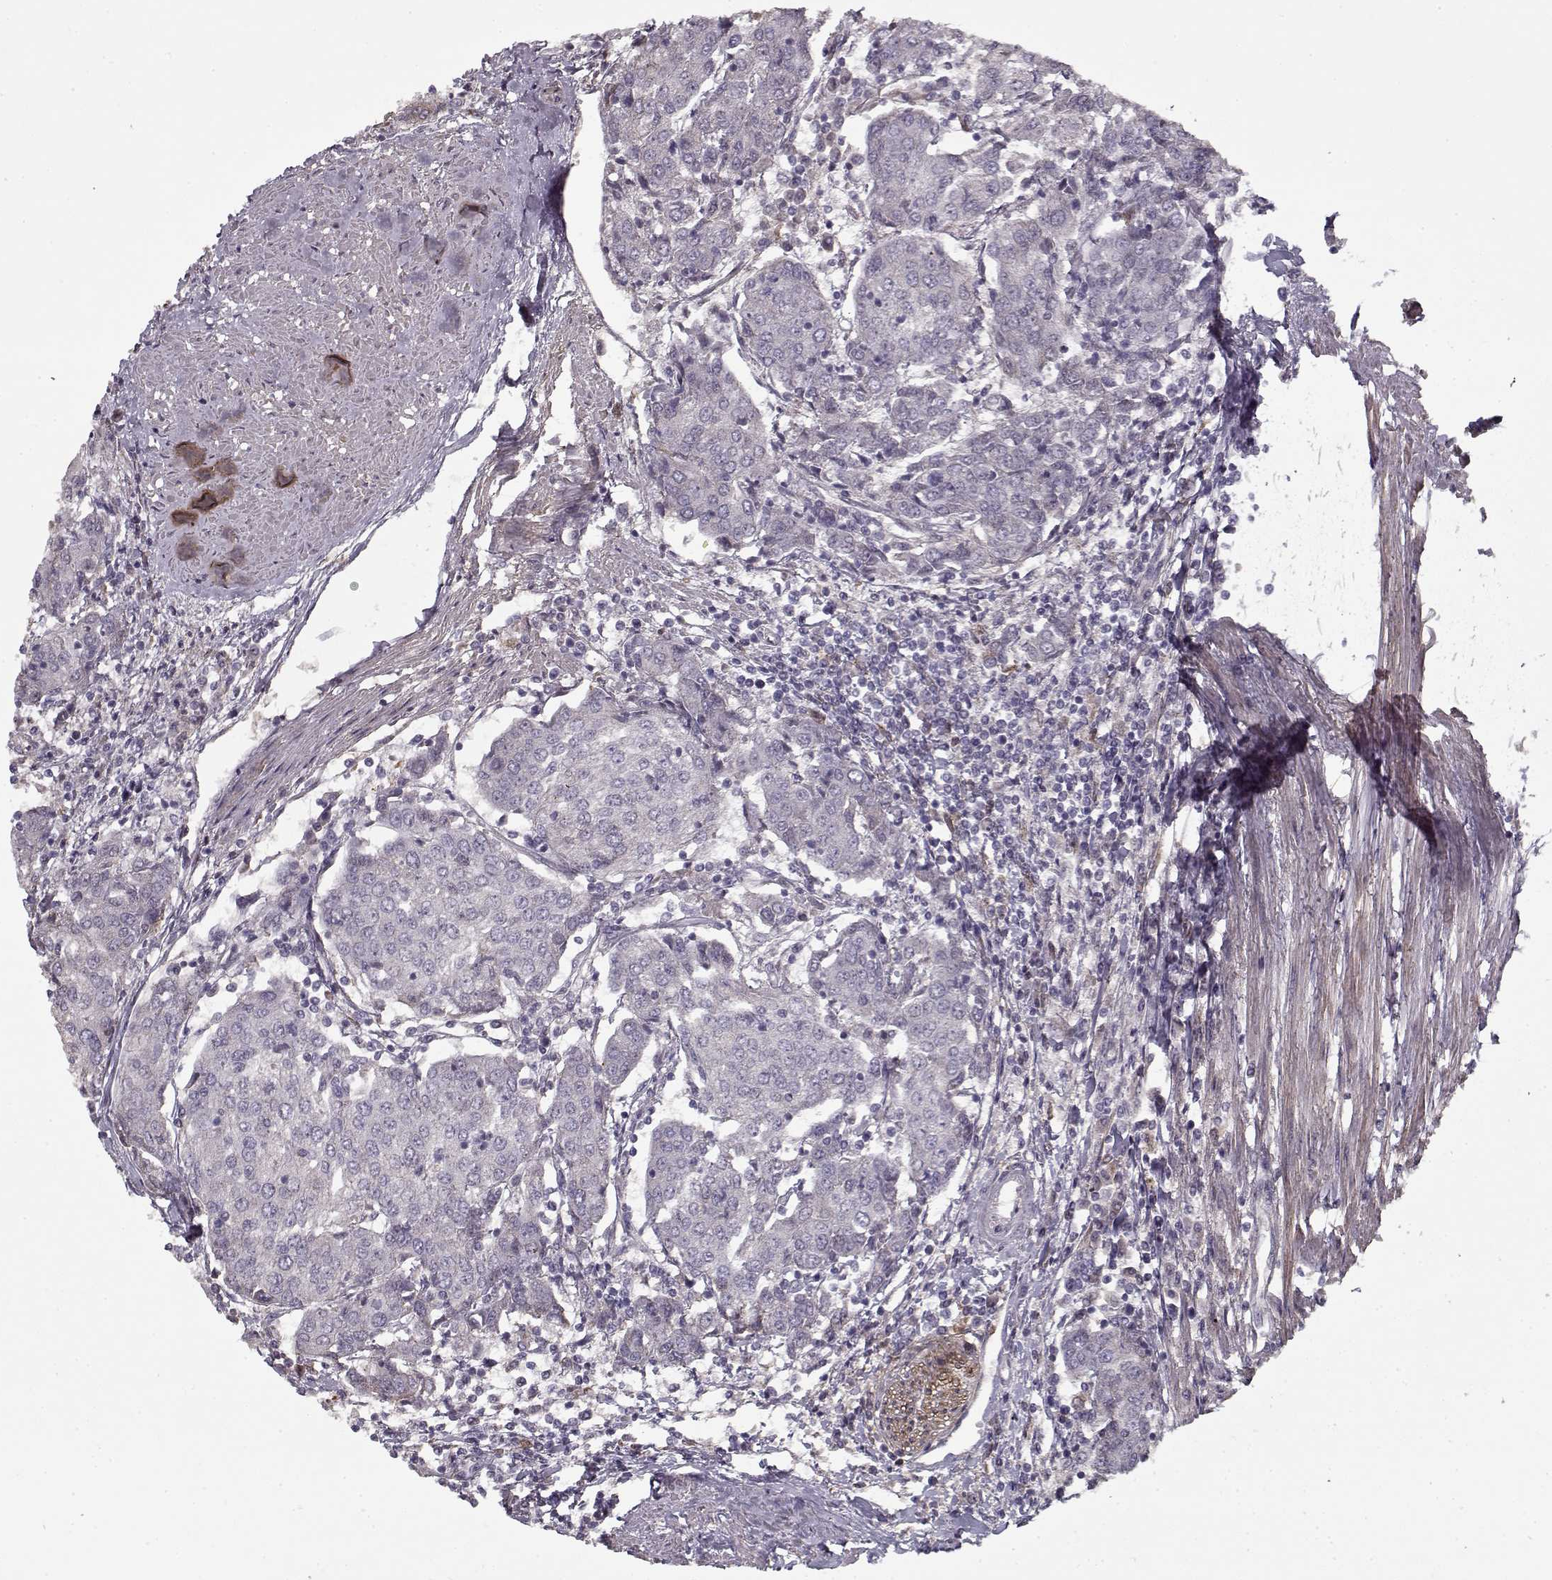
{"staining": {"intensity": "negative", "quantity": "none", "location": "none"}, "tissue": "urothelial cancer", "cell_type": "Tumor cells", "image_type": "cancer", "snomed": [{"axis": "morphology", "description": "Urothelial carcinoma, High grade"}, {"axis": "topography", "description": "Urinary bladder"}], "caption": "High power microscopy micrograph of an immunohistochemistry (IHC) image of high-grade urothelial carcinoma, revealing no significant positivity in tumor cells. (DAB (3,3'-diaminobenzidine) immunohistochemistry visualized using brightfield microscopy, high magnification).", "gene": "LAMA2", "patient": {"sex": "female", "age": 85}}